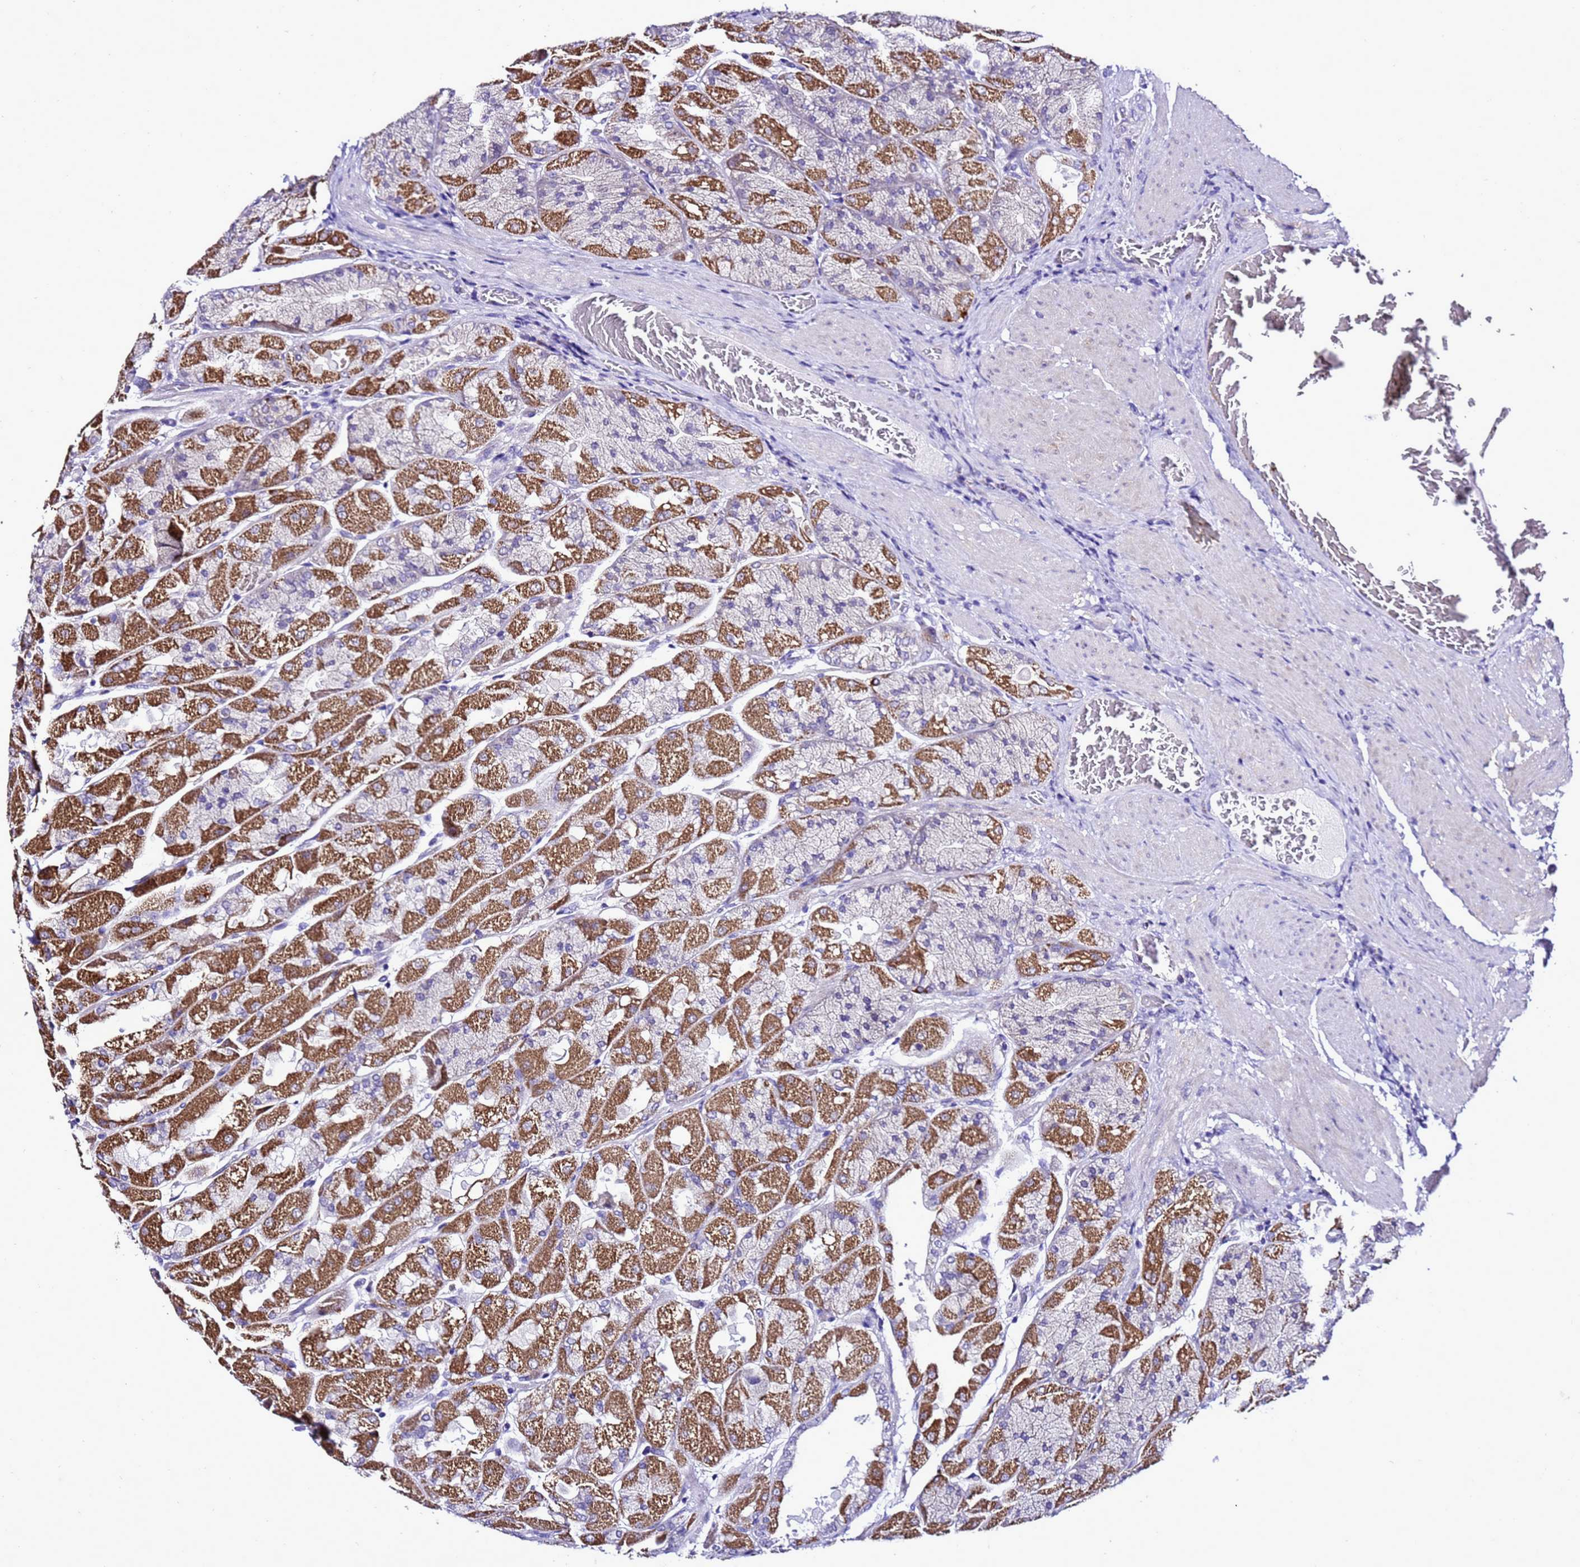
{"staining": {"intensity": "strong", "quantity": "25%-75%", "location": "cytoplasmic/membranous"}, "tissue": "stomach", "cell_type": "Glandular cells", "image_type": "normal", "snomed": [{"axis": "morphology", "description": "Normal tissue, NOS"}, {"axis": "topography", "description": "Stomach"}], "caption": "High-power microscopy captured an immunohistochemistry histopathology image of benign stomach, revealing strong cytoplasmic/membranous expression in approximately 25%-75% of glandular cells. Using DAB (3,3'-diaminobenzidine) (brown) and hematoxylin (blue) stains, captured at high magnification using brightfield microscopy.", "gene": "DPH6", "patient": {"sex": "female", "age": 61}}